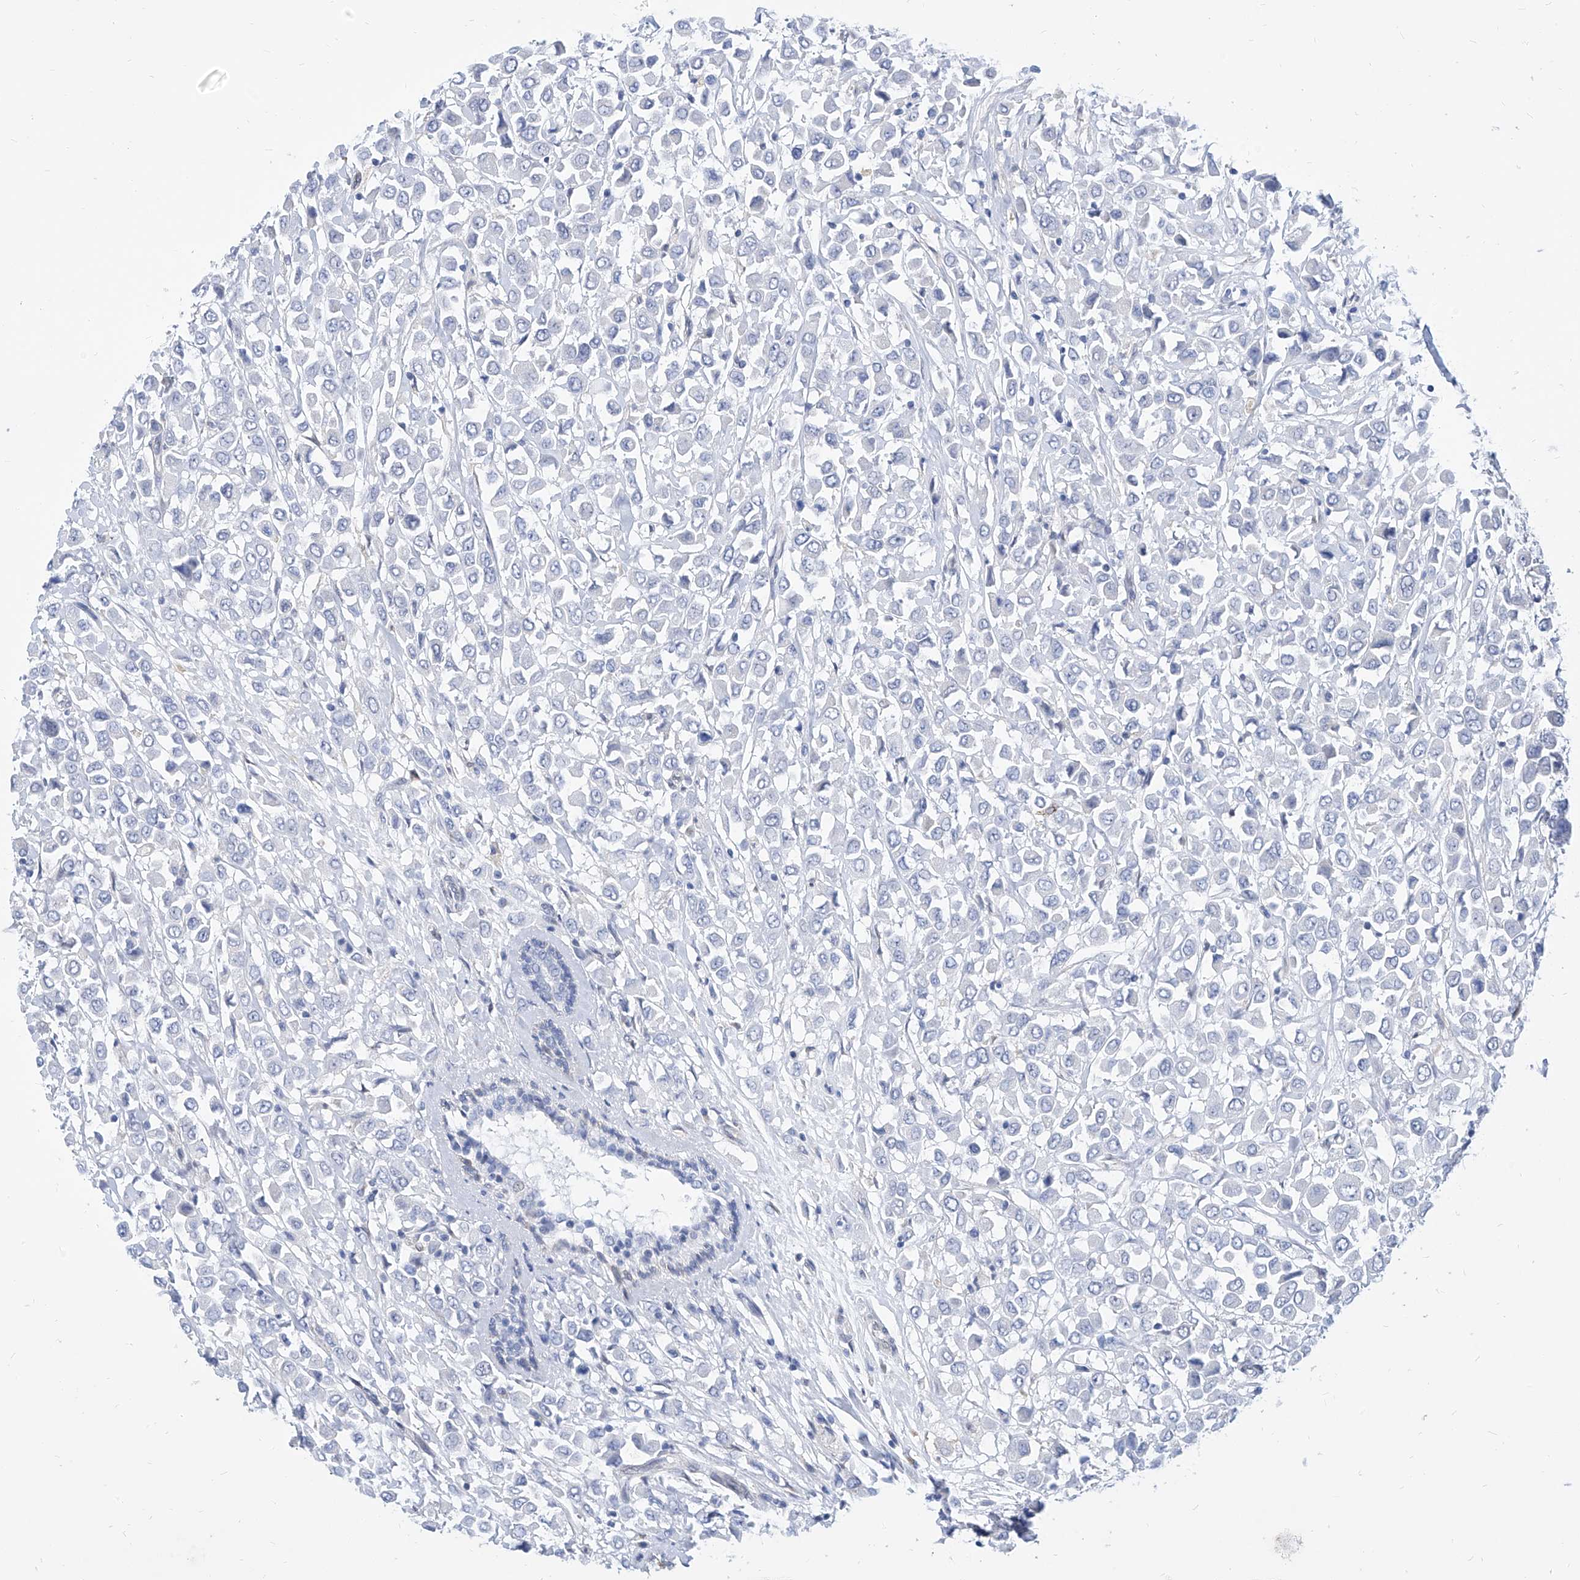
{"staining": {"intensity": "negative", "quantity": "none", "location": "none"}, "tissue": "breast cancer", "cell_type": "Tumor cells", "image_type": "cancer", "snomed": [{"axis": "morphology", "description": "Duct carcinoma"}, {"axis": "topography", "description": "Breast"}], "caption": "An immunohistochemistry (IHC) image of breast cancer is shown. There is no staining in tumor cells of breast cancer.", "gene": "MX2", "patient": {"sex": "female", "age": 61}}